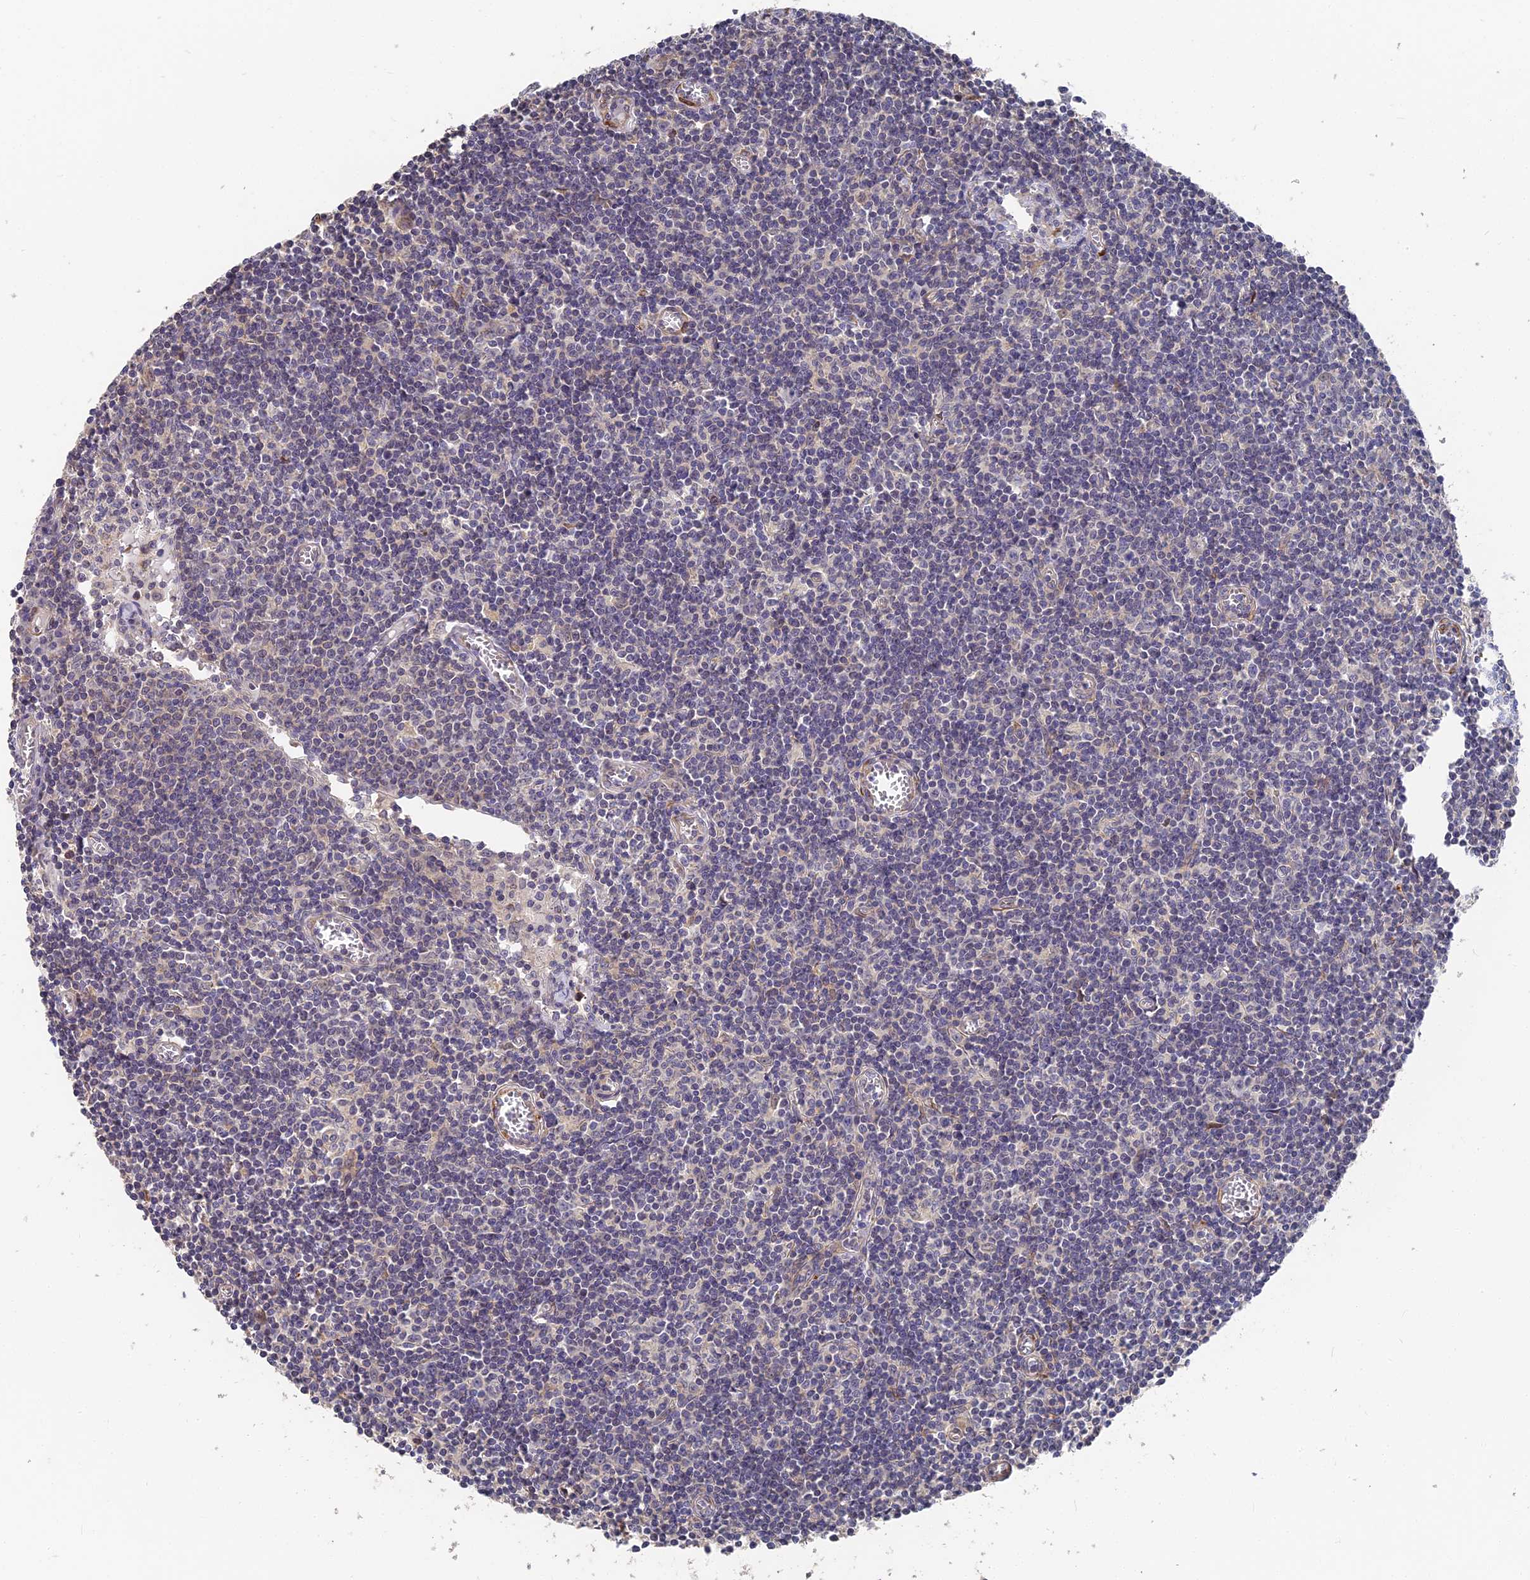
{"staining": {"intensity": "negative", "quantity": "none", "location": "none"}, "tissue": "lymph node", "cell_type": "Germinal center cells", "image_type": "normal", "snomed": [{"axis": "morphology", "description": "Normal tissue, NOS"}, {"axis": "topography", "description": "Lymph node"}], "caption": "This is a histopathology image of immunohistochemistry (IHC) staining of unremarkable lymph node, which shows no positivity in germinal center cells.", "gene": "CCDC113", "patient": {"sex": "female", "age": 55}}